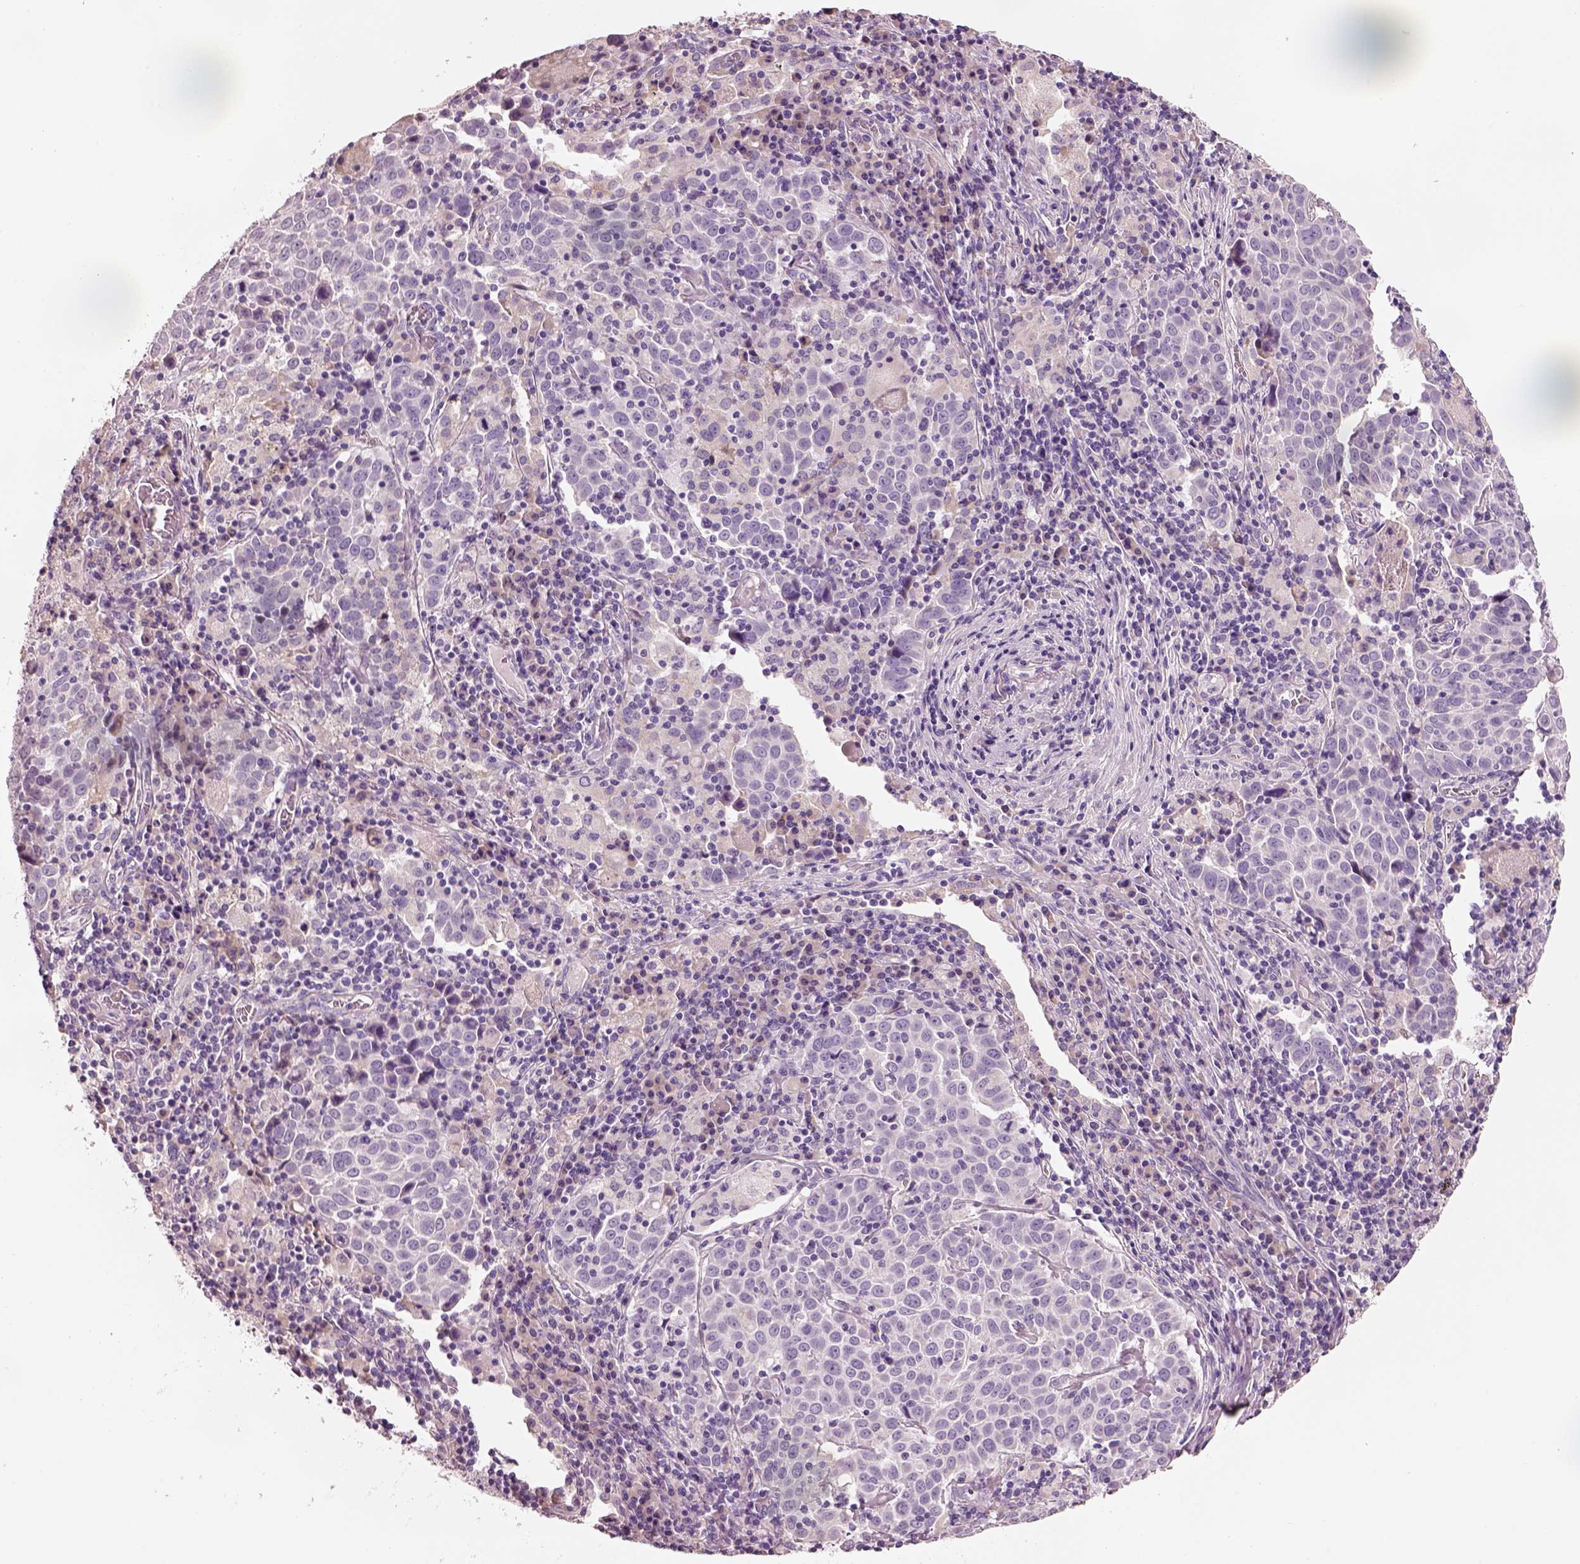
{"staining": {"intensity": "negative", "quantity": "none", "location": "none"}, "tissue": "lung cancer", "cell_type": "Tumor cells", "image_type": "cancer", "snomed": [{"axis": "morphology", "description": "Squamous cell carcinoma, NOS"}, {"axis": "topography", "description": "Lung"}], "caption": "The histopathology image shows no significant positivity in tumor cells of lung cancer (squamous cell carcinoma).", "gene": "PNOC", "patient": {"sex": "male", "age": 57}}